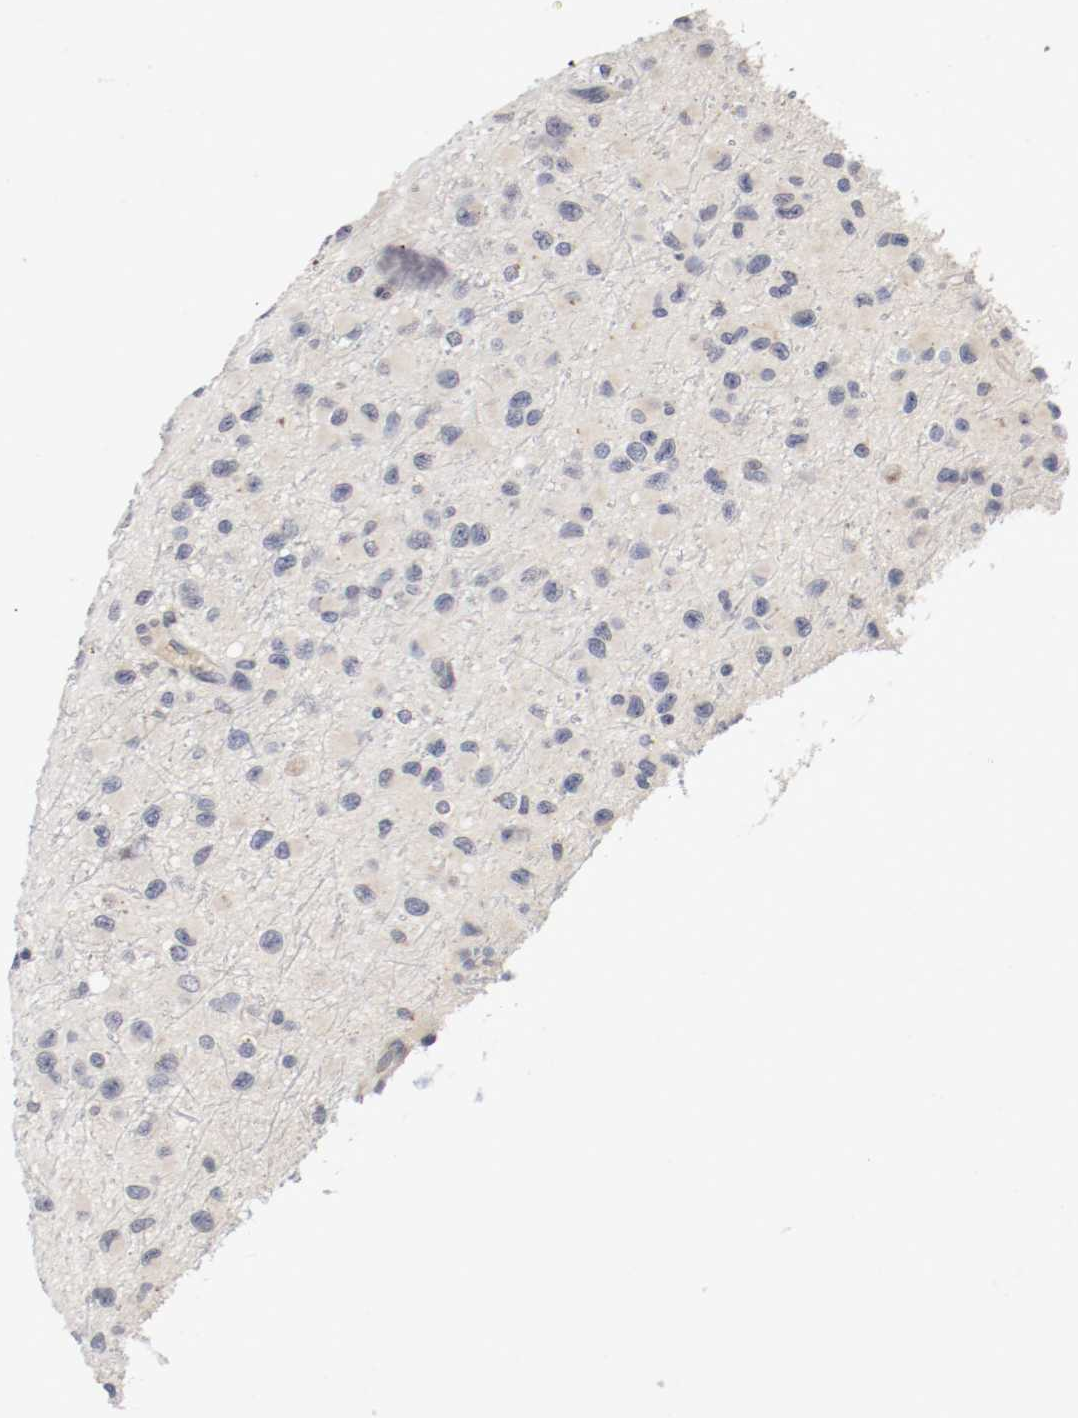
{"staining": {"intensity": "weak", "quantity": "25%-75%", "location": "cytoplasmic/membranous"}, "tissue": "glioma", "cell_type": "Tumor cells", "image_type": "cancer", "snomed": [{"axis": "morphology", "description": "Glioma, malignant, Low grade"}, {"axis": "topography", "description": "Brain"}], "caption": "Immunohistochemical staining of human glioma demonstrates low levels of weak cytoplasmic/membranous expression in approximately 25%-75% of tumor cells.", "gene": "REN", "patient": {"sex": "male", "age": 42}}